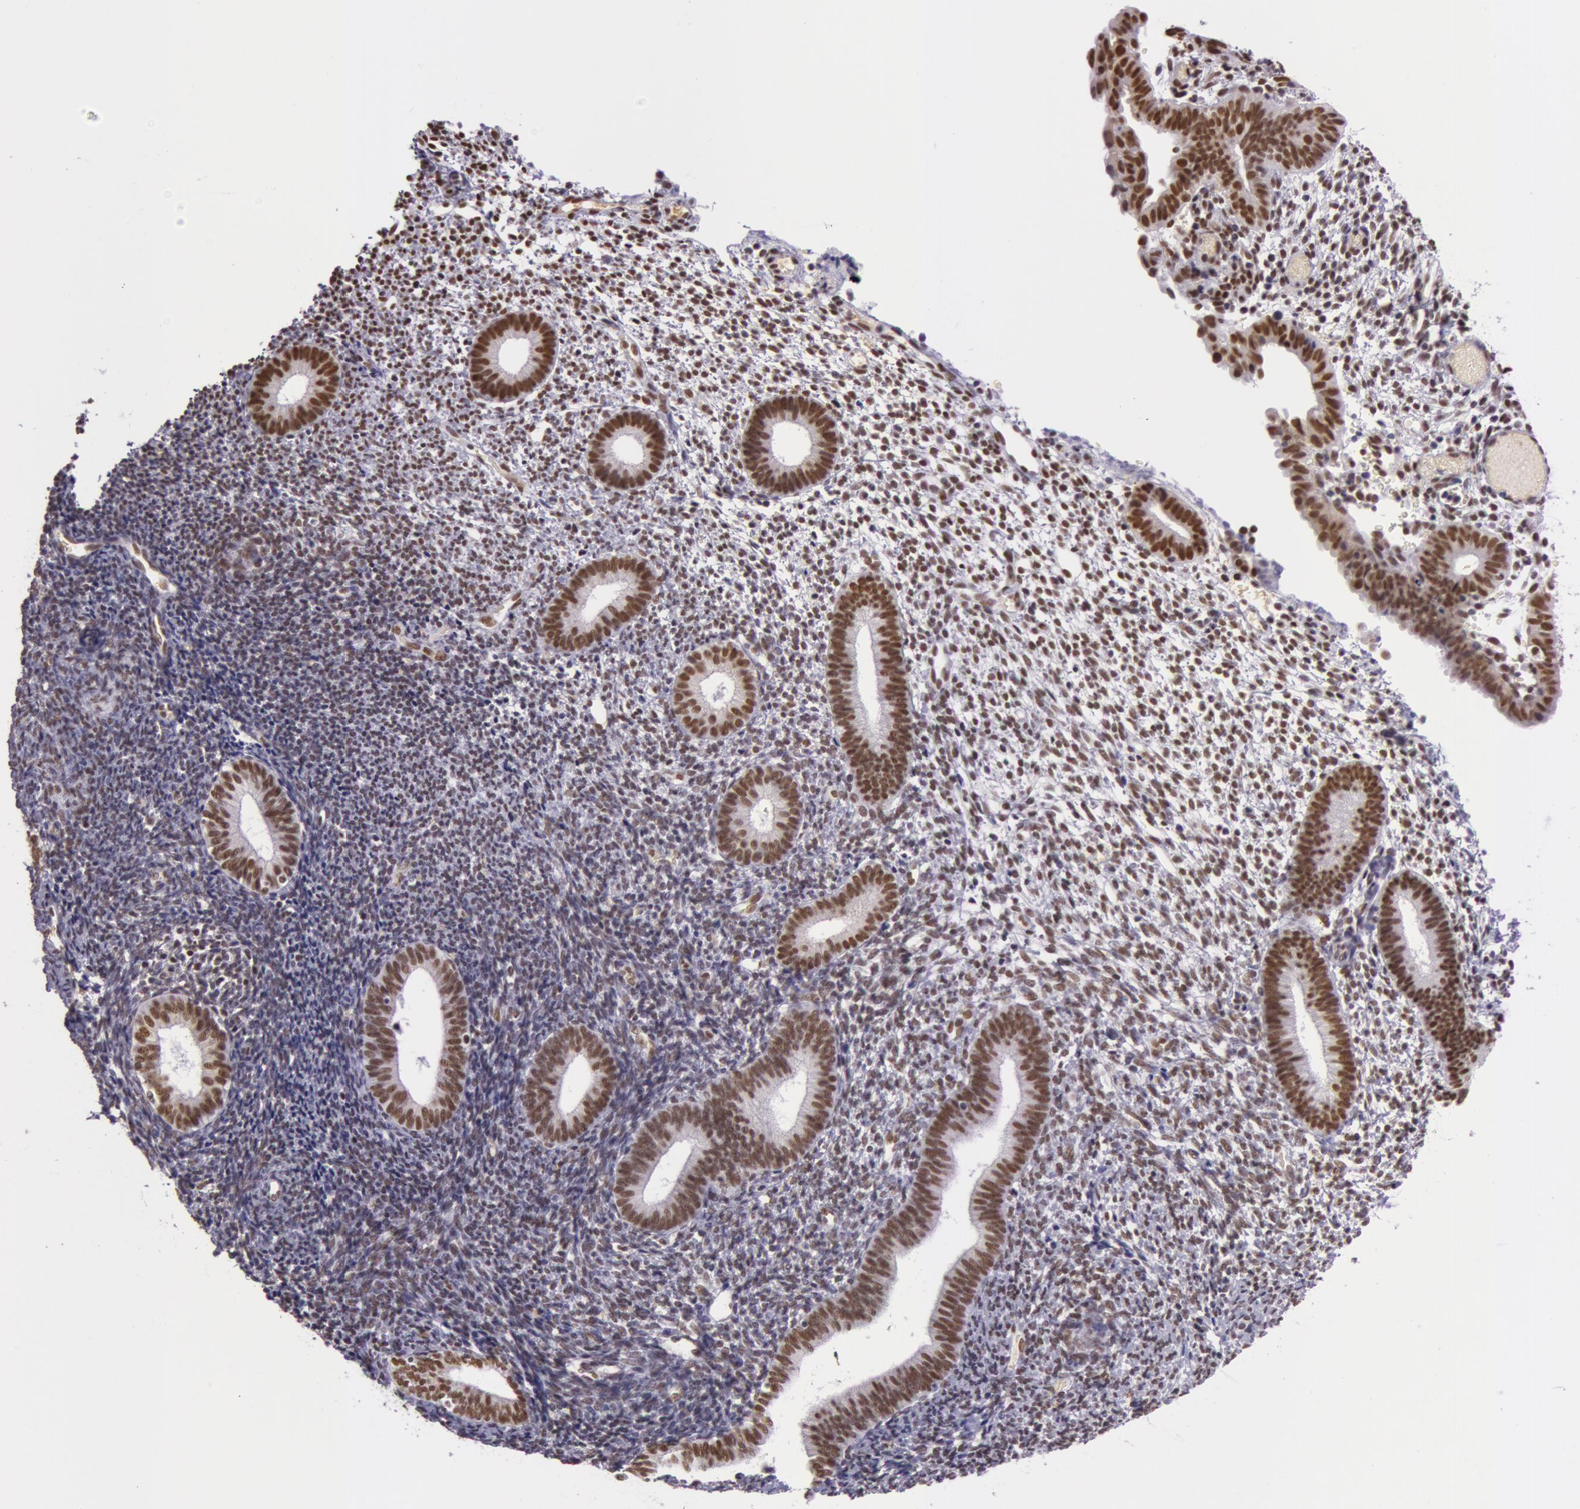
{"staining": {"intensity": "moderate", "quantity": ">75%", "location": "nuclear"}, "tissue": "endometrium", "cell_type": "Cells in endometrial stroma", "image_type": "normal", "snomed": [{"axis": "morphology", "description": "Normal tissue, NOS"}, {"axis": "topography", "description": "Smooth muscle"}, {"axis": "topography", "description": "Endometrium"}], "caption": "Protein analysis of unremarkable endometrium exhibits moderate nuclear expression in approximately >75% of cells in endometrial stroma.", "gene": "NBN", "patient": {"sex": "female", "age": 57}}